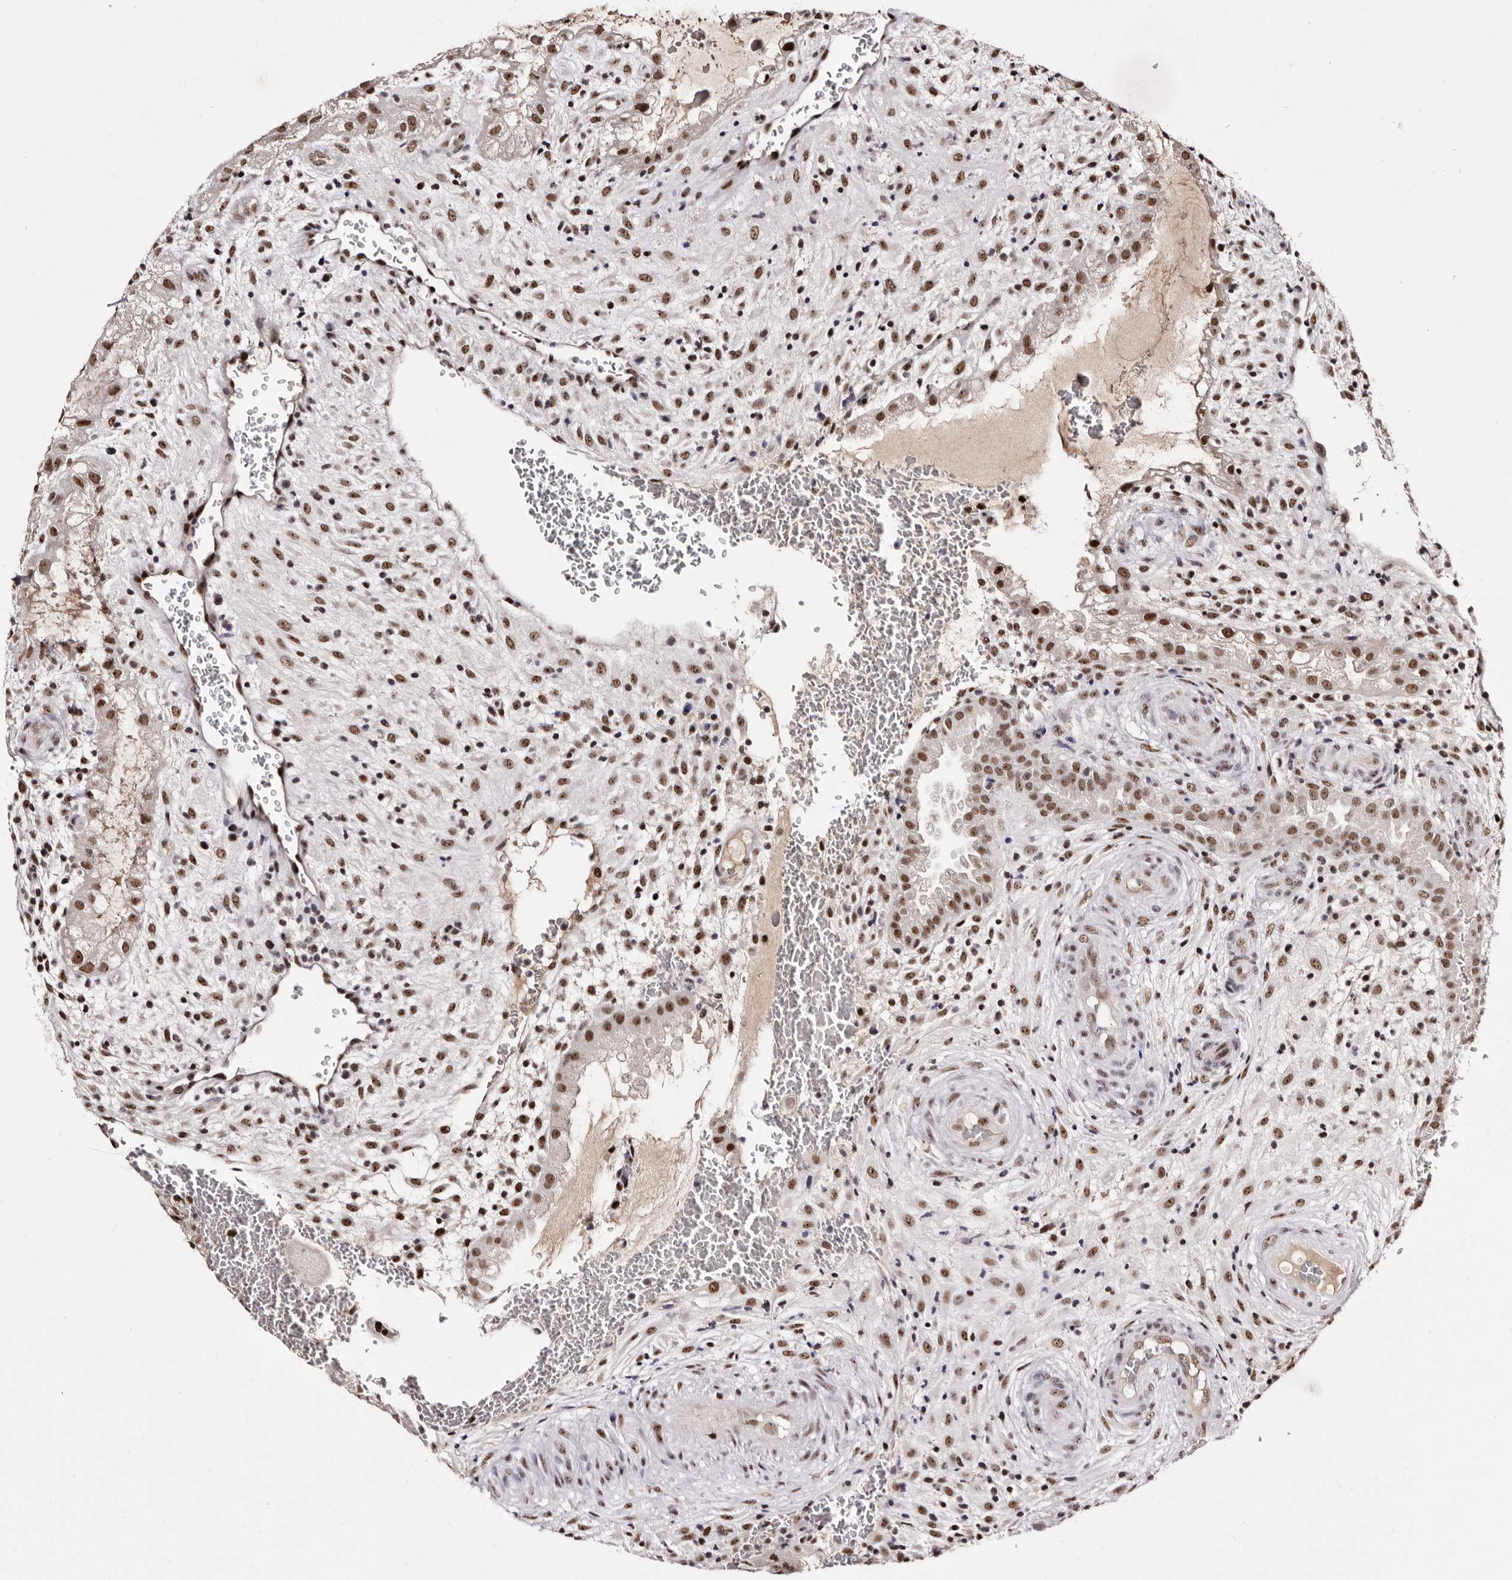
{"staining": {"intensity": "moderate", "quantity": ">75%", "location": "nuclear"}, "tissue": "placenta", "cell_type": "Decidual cells", "image_type": "normal", "snomed": [{"axis": "morphology", "description": "Normal tissue, NOS"}, {"axis": "topography", "description": "Placenta"}], "caption": "A high-resolution micrograph shows IHC staining of normal placenta, which demonstrates moderate nuclear positivity in about >75% of decidual cells. Ihc stains the protein of interest in brown and the nuclei are stained blue.", "gene": "ANAPC11", "patient": {"sex": "female", "age": 35}}